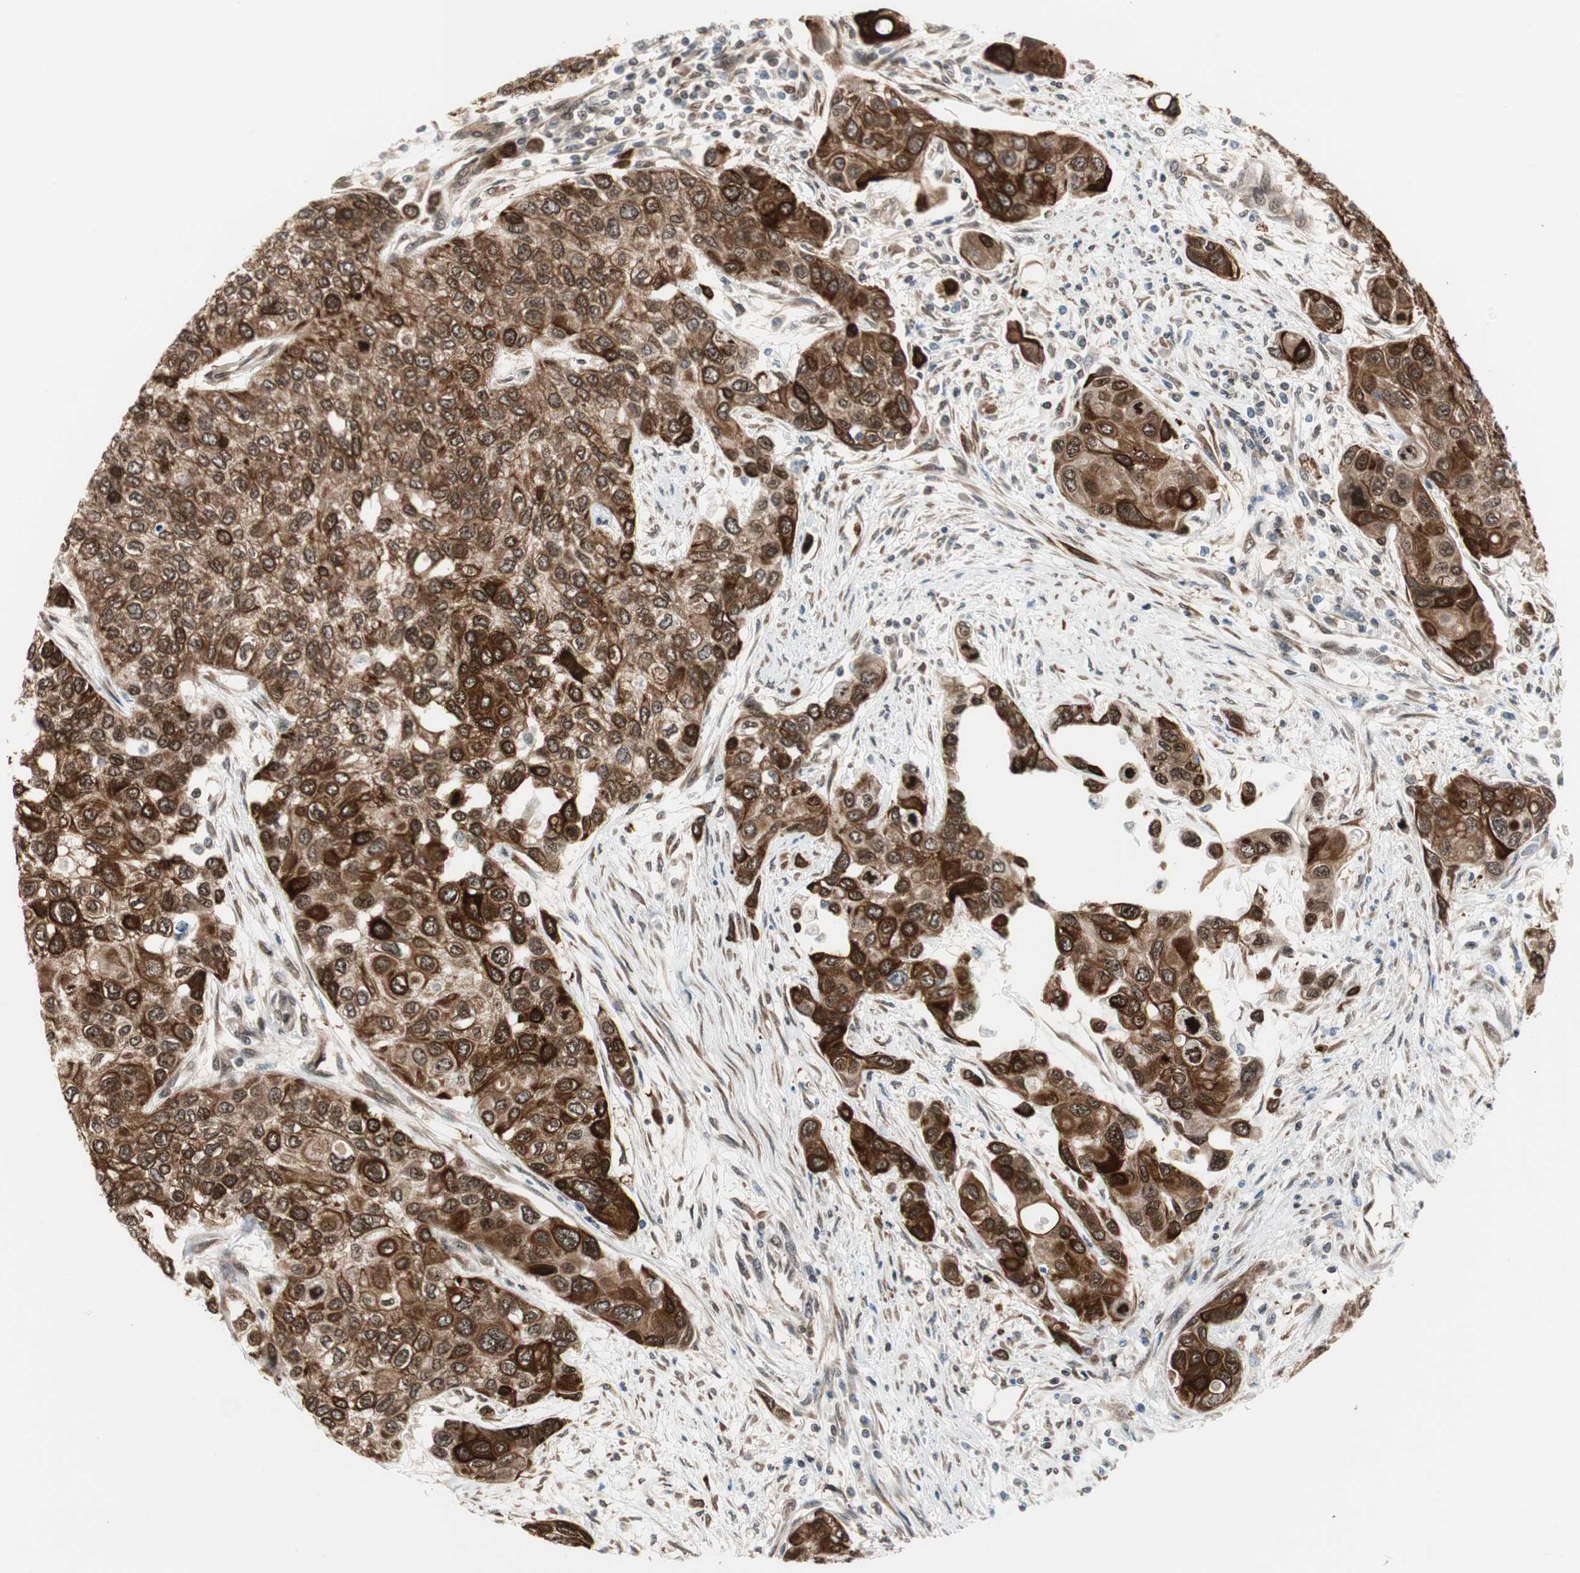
{"staining": {"intensity": "strong", "quantity": ">75%", "location": "cytoplasmic/membranous"}, "tissue": "urothelial cancer", "cell_type": "Tumor cells", "image_type": "cancer", "snomed": [{"axis": "morphology", "description": "Urothelial carcinoma, High grade"}, {"axis": "topography", "description": "Urinary bladder"}], "caption": "Immunohistochemical staining of urothelial cancer reveals strong cytoplasmic/membranous protein positivity in about >75% of tumor cells.", "gene": "ZNF512B", "patient": {"sex": "female", "age": 56}}